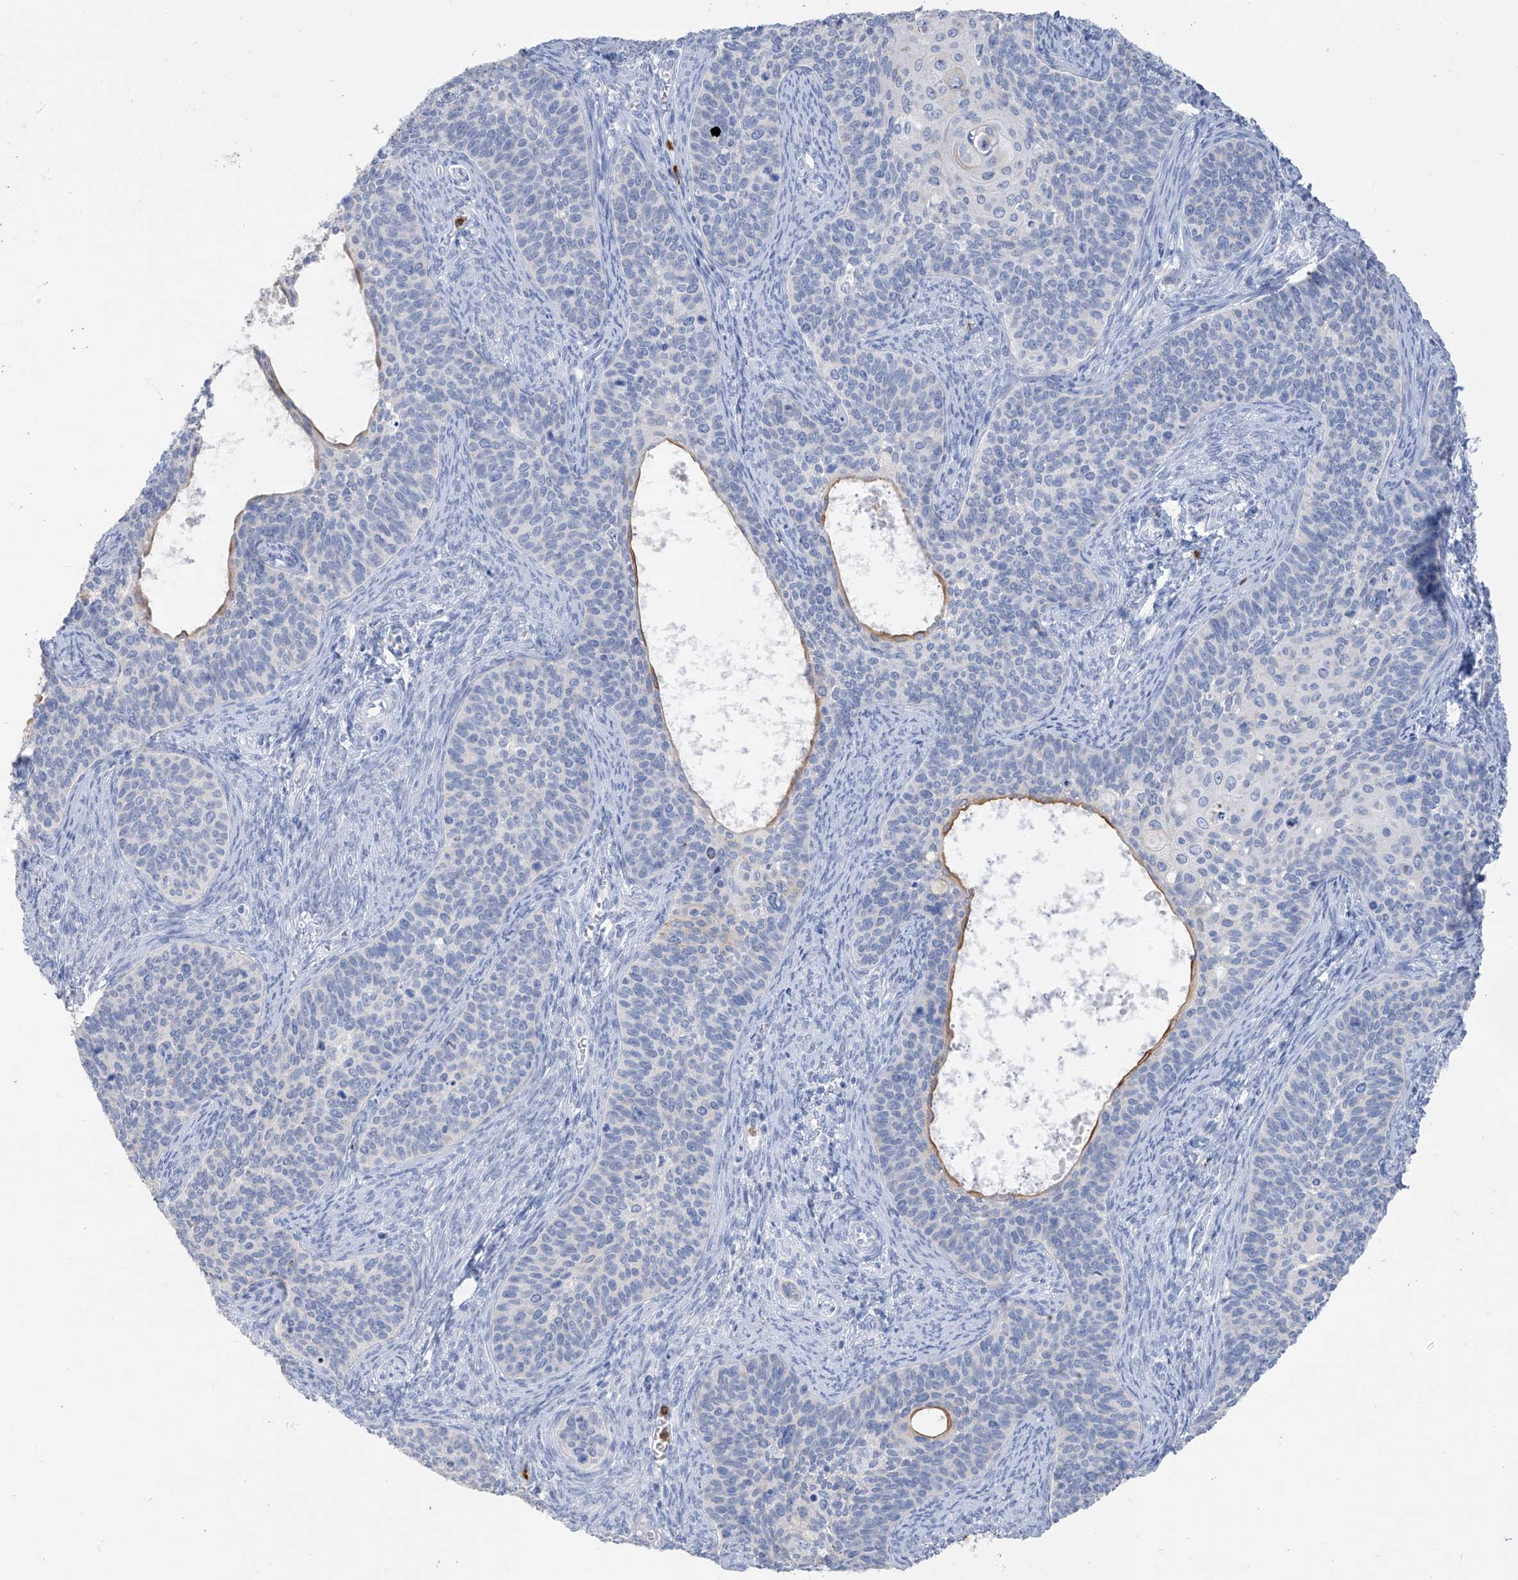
{"staining": {"intensity": "negative", "quantity": "none", "location": "none"}, "tissue": "cervical cancer", "cell_type": "Tumor cells", "image_type": "cancer", "snomed": [{"axis": "morphology", "description": "Squamous cell carcinoma, NOS"}, {"axis": "topography", "description": "Cervix"}], "caption": "Histopathology image shows no protein expression in tumor cells of squamous cell carcinoma (cervical) tissue. (Immunohistochemistry, brightfield microscopy, high magnification).", "gene": "PAFAH1B3", "patient": {"sex": "female", "age": 33}}